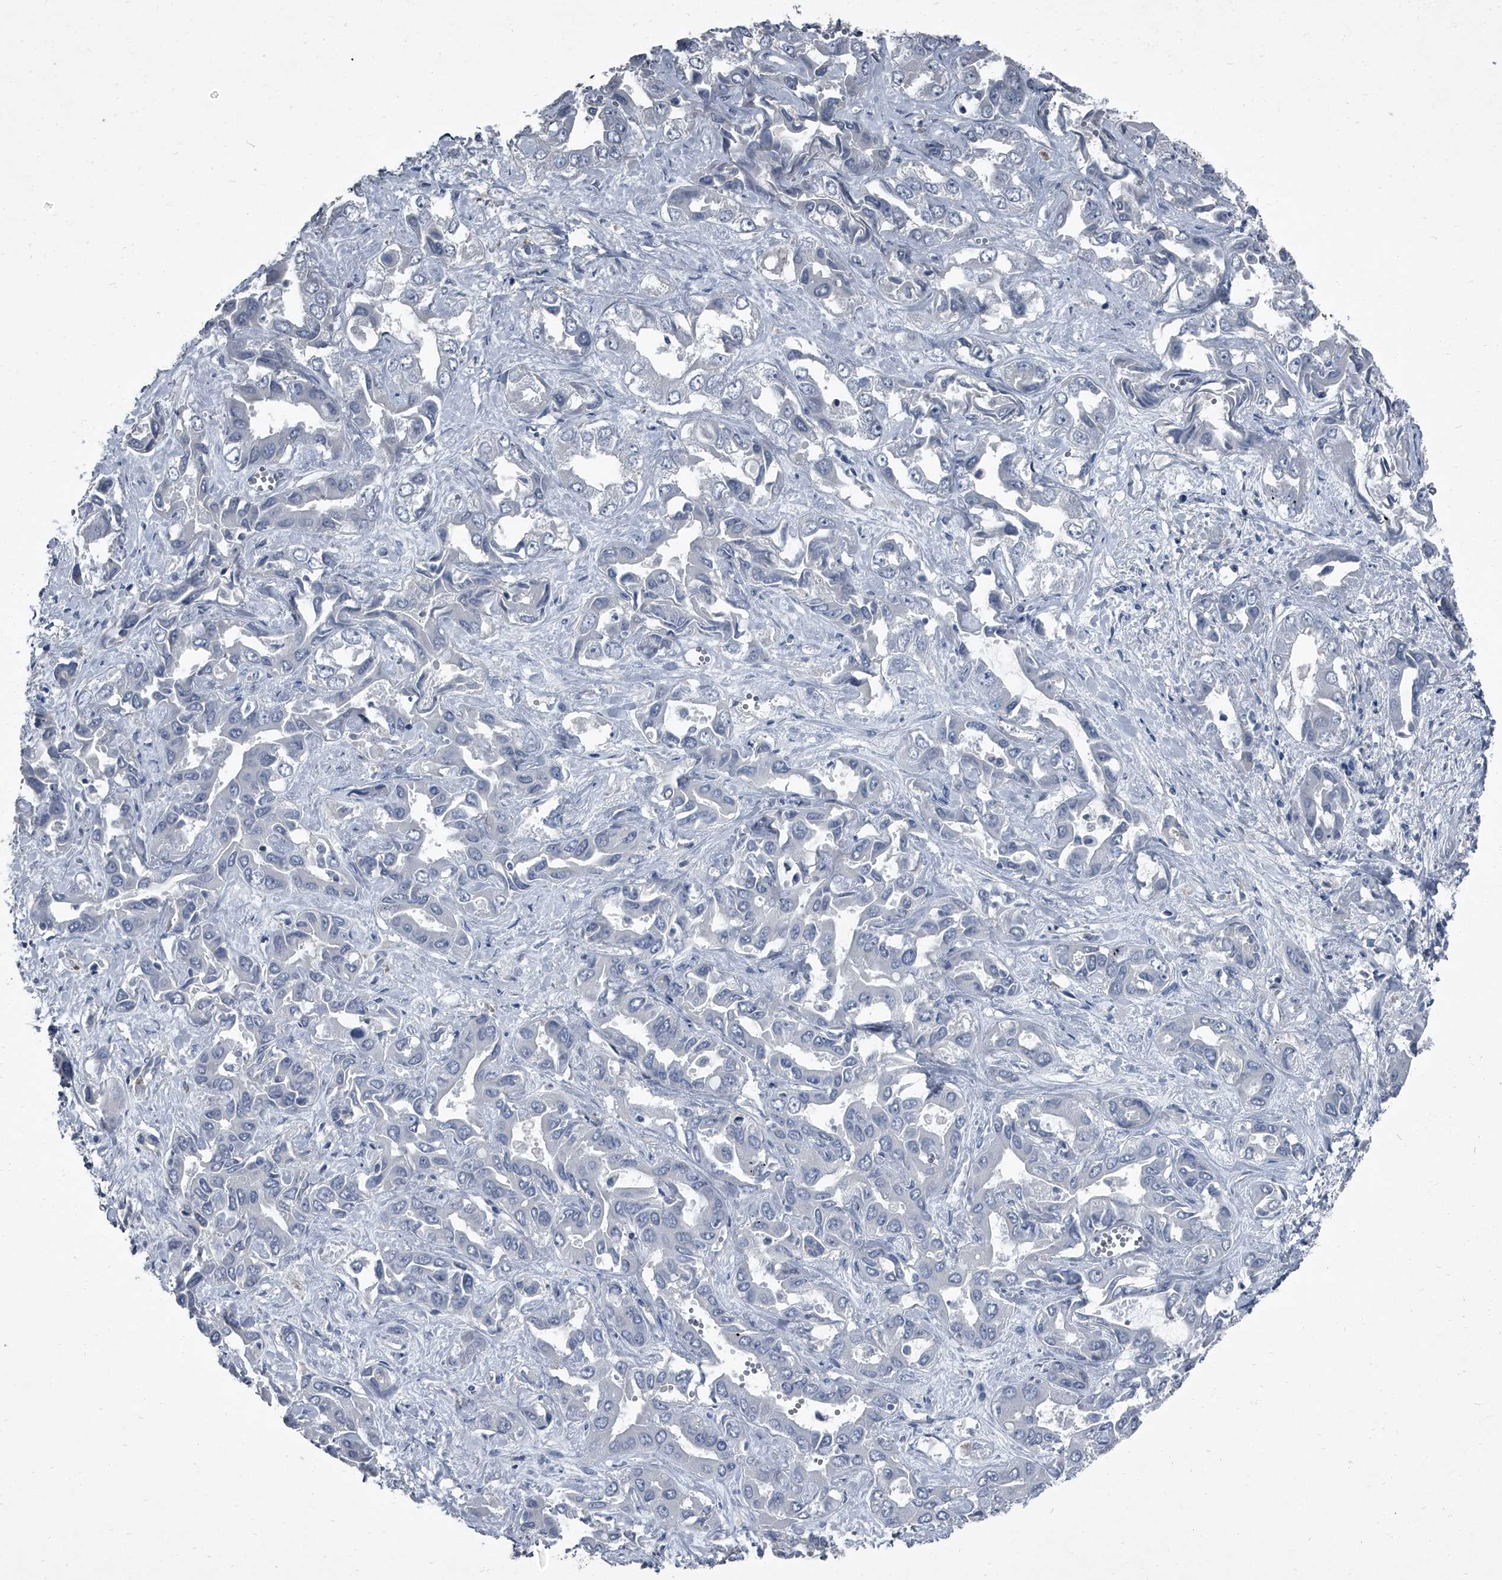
{"staining": {"intensity": "negative", "quantity": "none", "location": "none"}, "tissue": "liver cancer", "cell_type": "Tumor cells", "image_type": "cancer", "snomed": [{"axis": "morphology", "description": "Cholangiocarcinoma"}, {"axis": "topography", "description": "Liver"}], "caption": "Immunohistochemistry (IHC) histopathology image of neoplastic tissue: human liver cancer stained with DAB shows no significant protein positivity in tumor cells.", "gene": "HEPHL1", "patient": {"sex": "female", "age": 52}}